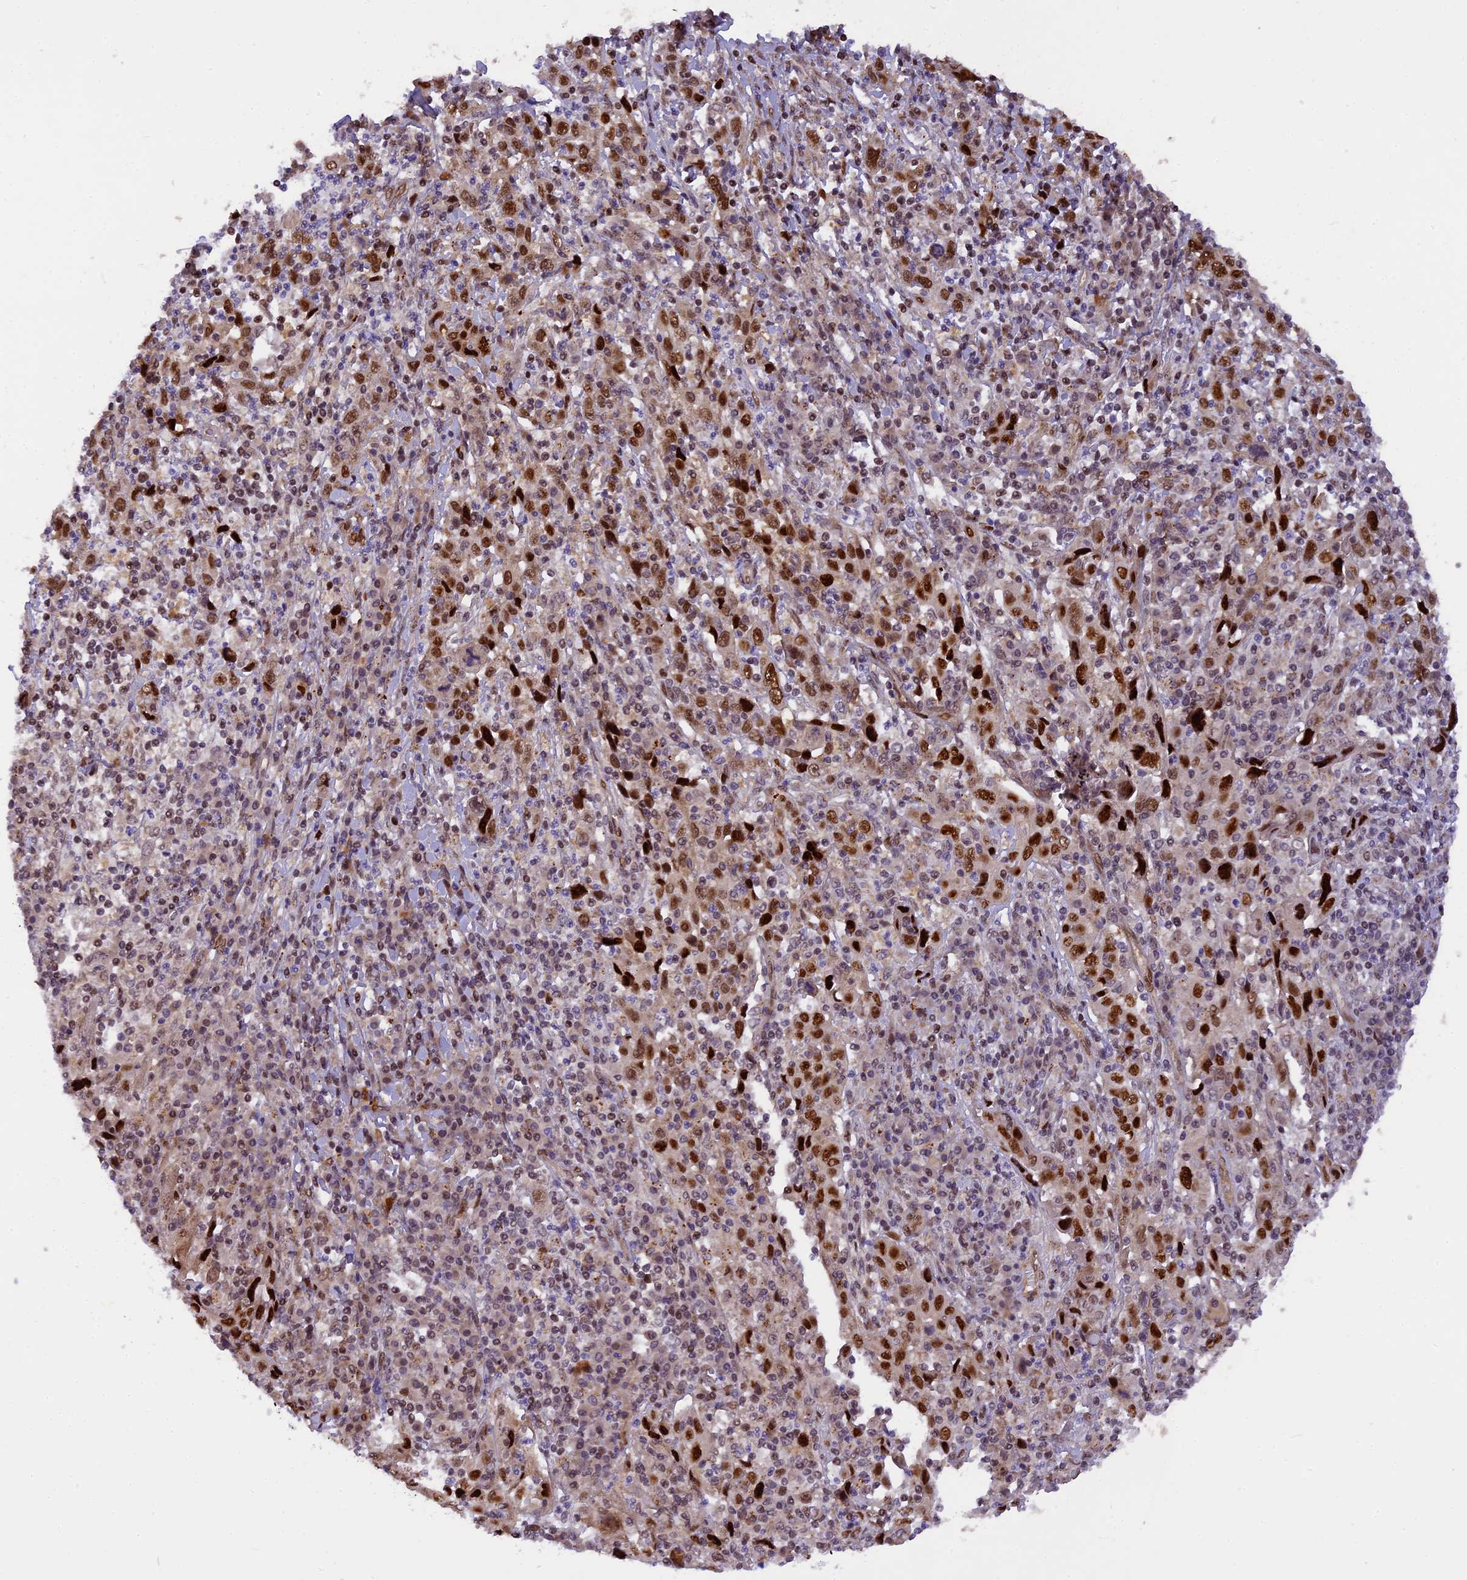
{"staining": {"intensity": "strong", "quantity": "25%-75%", "location": "nuclear"}, "tissue": "cervical cancer", "cell_type": "Tumor cells", "image_type": "cancer", "snomed": [{"axis": "morphology", "description": "Squamous cell carcinoma, NOS"}, {"axis": "topography", "description": "Cervix"}], "caption": "A high-resolution photomicrograph shows IHC staining of cervical cancer (squamous cell carcinoma), which reveals strong nuclear staining in approximately 25%-75% of tumor cells. The staining was performed using DAB (3,3'-diaminobenzidine), with brown indicating positive protein expression. Nuclei are stained blue with hematoxylin.", "gene": "MICALL1", "patient": {"sex": "female", "age": 46}}